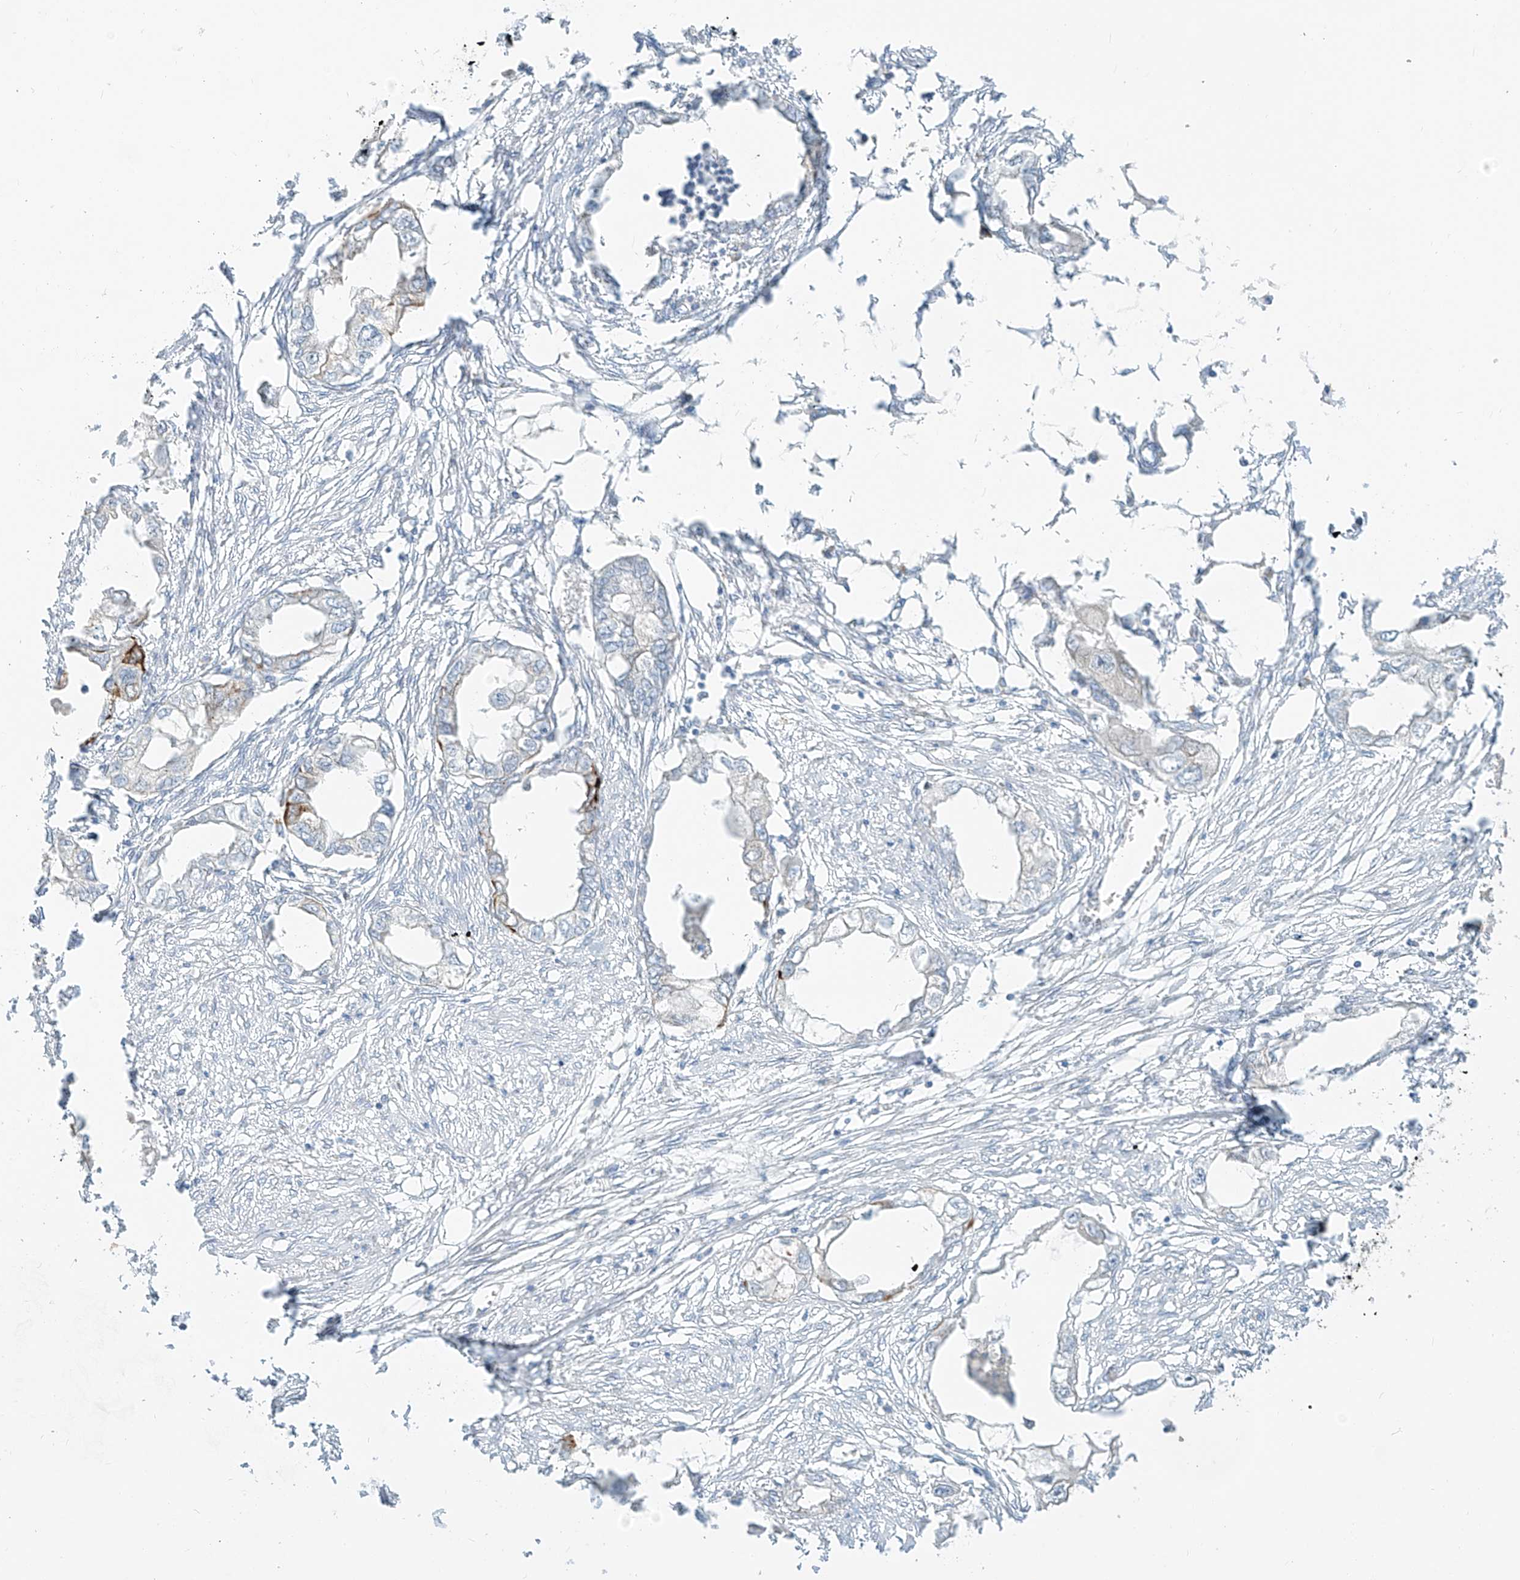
{"staining": {"intensity": "weak", "quantity": "<25%", "location": "cytoplasmic/membranous"}, "tissue": "endometrial cancer", "cell_type": "Tumor cells", "image_type": "cancer", "snomed": [{"axis": "morphology", "description": "Adenocarcinoma, NOS"}, {"axis": "morphology", "description": "Adenocarcinoma, metastatic, NOS"}, {"axis": "topography", "description": "Adipose tissue"}, {"axis": "topography", "description": "Endometrium"}], "caption": "This is an immunohistochemistry (IHC) photomicrograph of human metastatic adenocarcinoma (endometrial). There is no expression in tumor cells.", "gene": "C2orf42", "patient": {"sex": "female", "age": 67}}